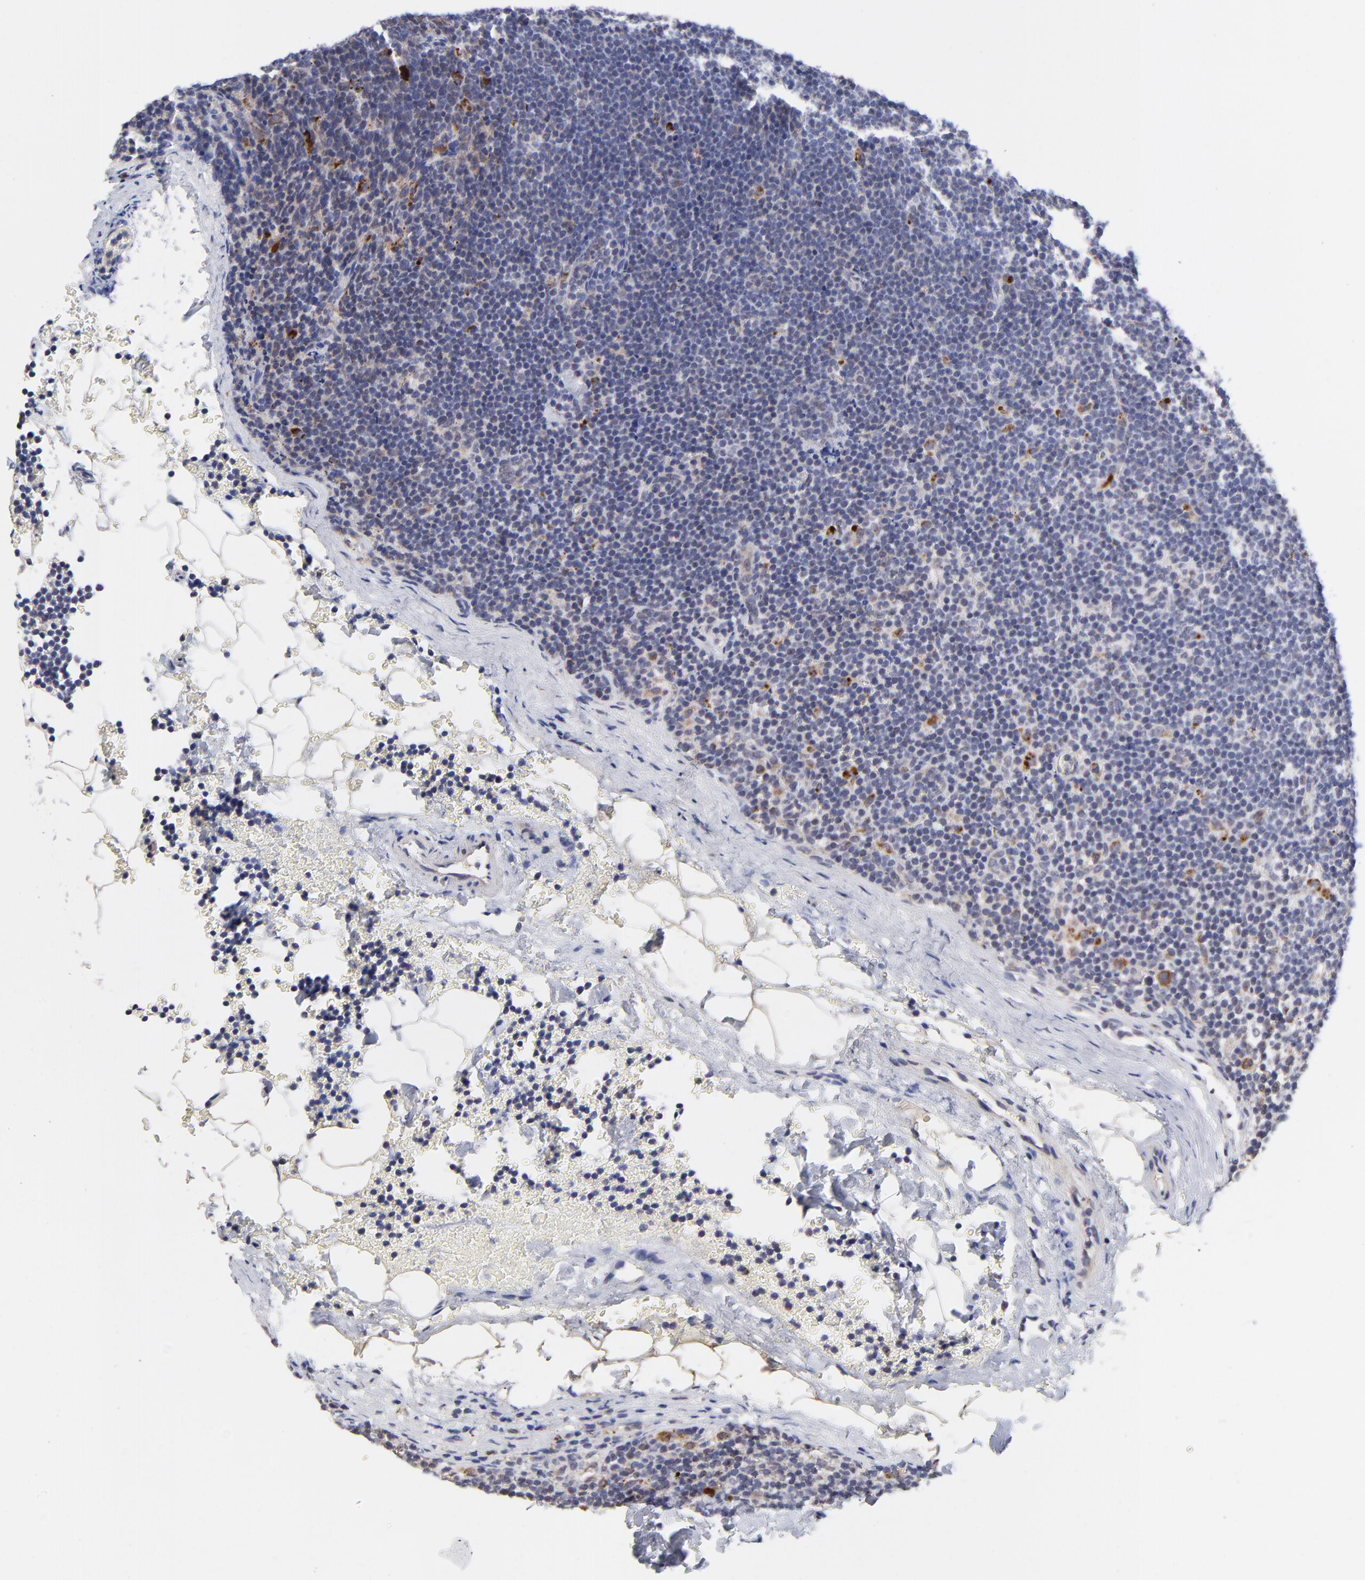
{"staining": {"intensity": "weak", "quantity": "<25%", "location": "cytoplasmic/membranous"}, "tissue": "lymphoma", "cell_type": "Tumor cells", "image_type": "cancer", "snomed": [{"axis": "morphology", "description": "Malignant lymphoma, non-Hodgkin's type, High grade"}, {"axis": "topography", "description": "Lymph node"}], "caption": "The micrograph demonstrates no staining of tumor cells in high-grade malignant lymphoma, non-Hodgkin's type.", "gene": "PDE4B", "patient": {"sex": "female", "age": 58}}